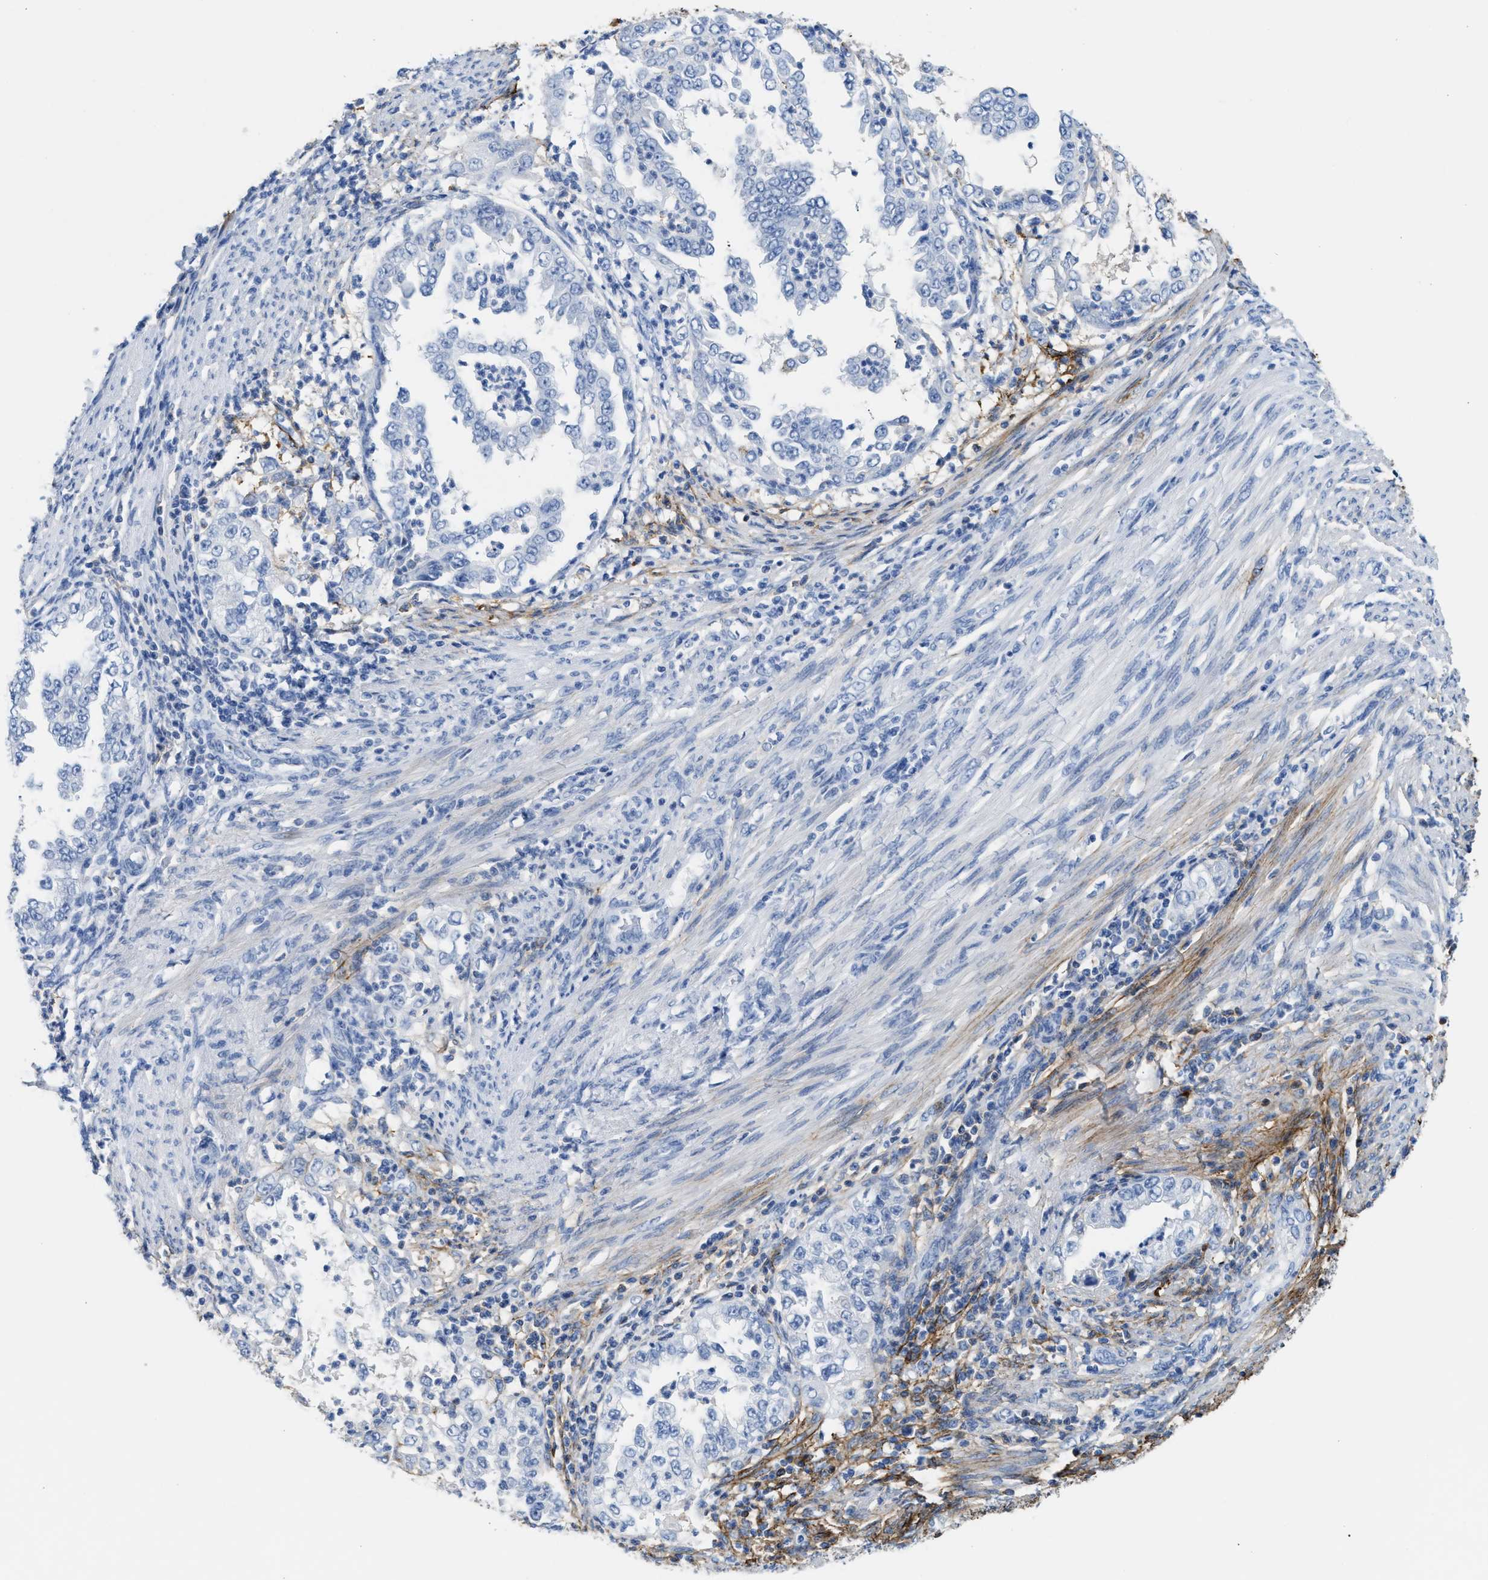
{"staining": {"intensity": "negative", "quantity": "none", "location": "none"}, "tissue": "endometrial cancer", "cell_type": "Tumor cells", "image_type": "cancer", "snomed": [{"axis": "morphology", "description": "Adenocarcinoma, NOS"}, {"axis": "topography", "description": "Endometrium"}], "caption": "Photomicrograph shows no protein positivity in tumor cells of endometrial cancer tissue. (DAB (3,3'-diaminobenzidine) immunohistochemistry (IHC) with hematoxylin counter stain).", "gene": "TNR", "patient": {"sex": "female", "age": 85}}